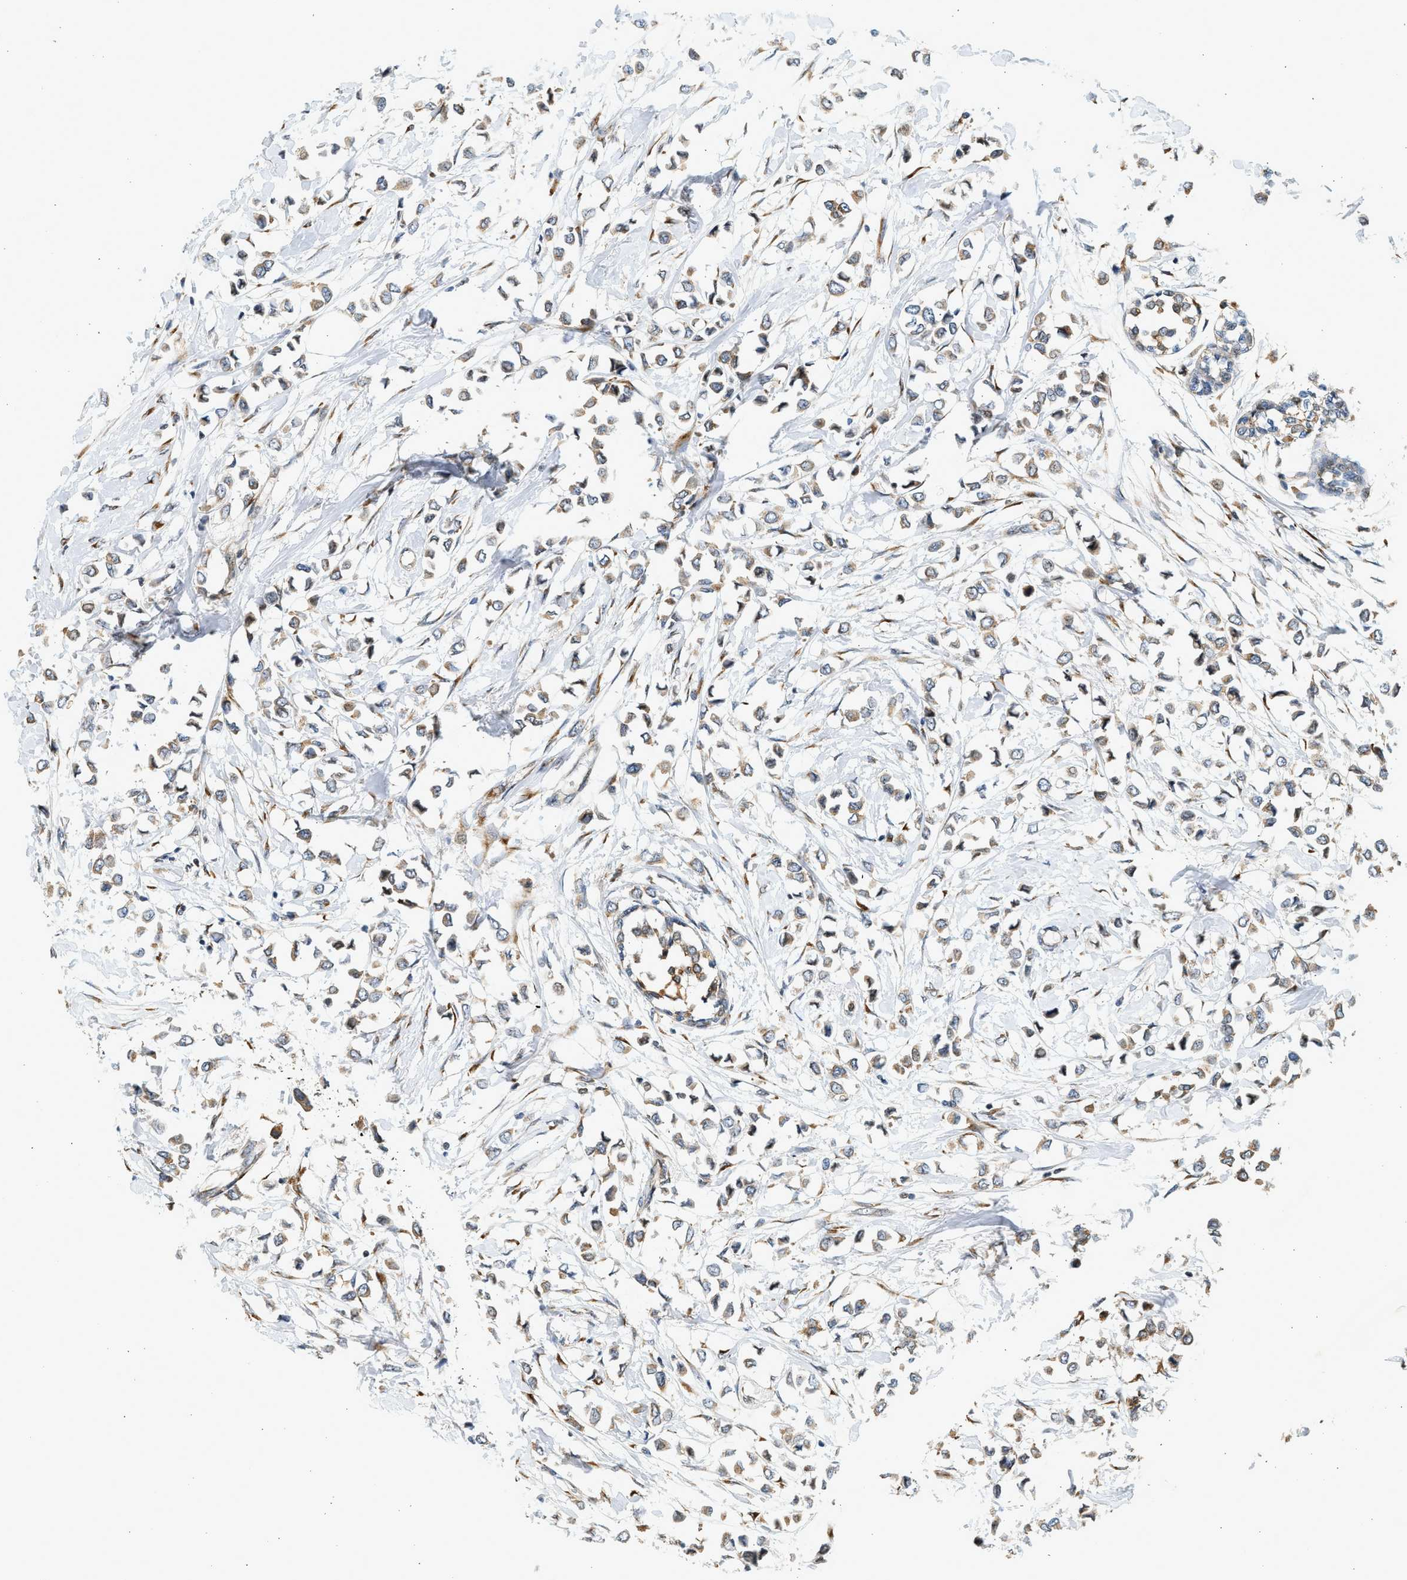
{"staining": {"intensity": "weak", "quantity": ">75%", "location": "cytoplasmic/membranous"}, "tissue": "breast cancer", "cell_type": "Tumor cells", "image_type": "cancer", "snomed": [{"axis": "morphology", "description": "Lobular carcinoma"}, {"axis": "topography", "description": "Breast"}], "caption": "IHC histopathology image of human breast lobular carcinoma stained for a protein (brown), which displays low levels of weak cytoplasmic/membranous staining in about >75% of tumor cells.", "gene": "NRSN2", "patient": {"sex": "female", "age": 51}}